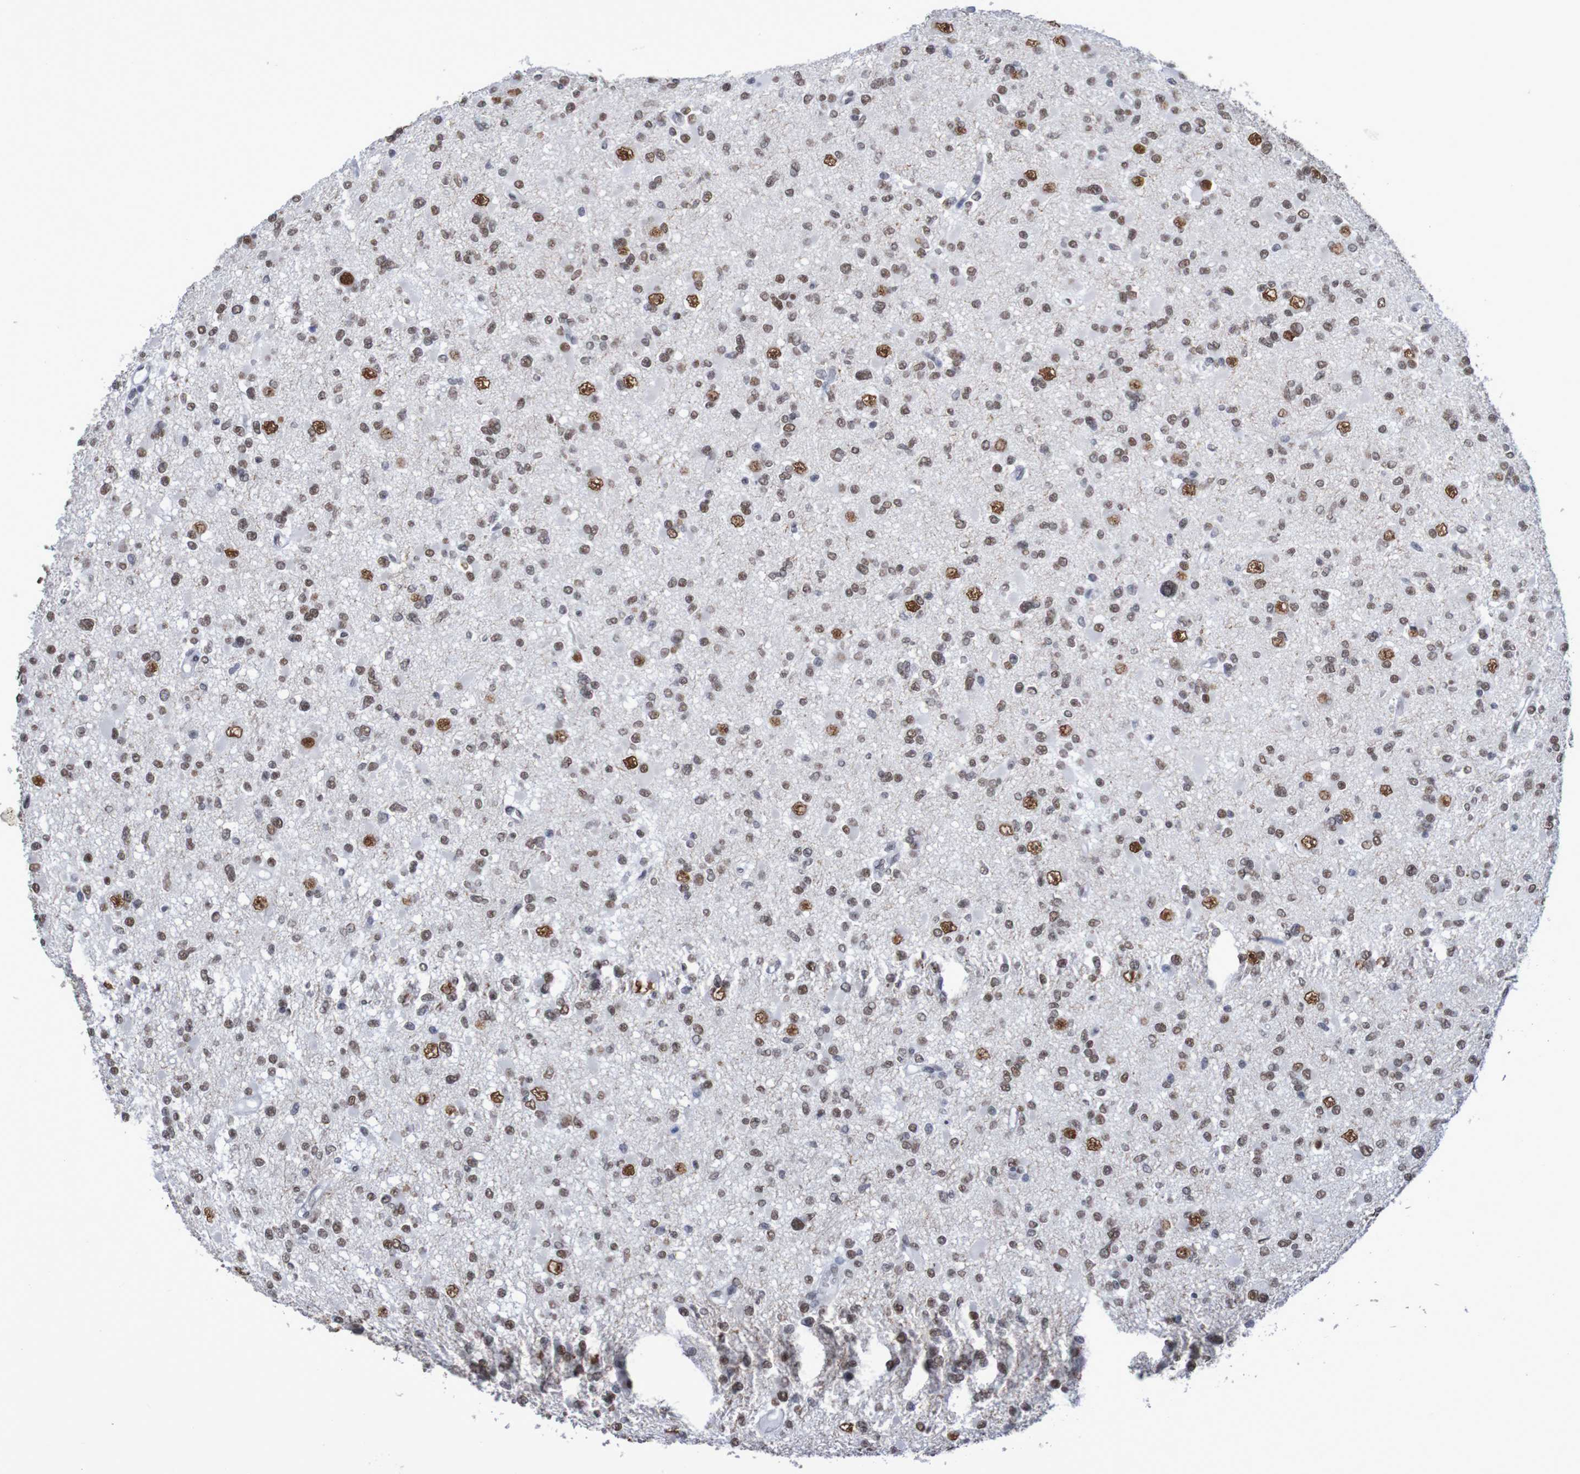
{"staining": {"intensity": "strong", "quantity": ">75%", "location": "nuclear"}, "tissue": "glioma", "cell_type": "Tumor cells", "image_type": "cancer", "snomed": [{"axis": "morphology", "description": "Glioma, malignant, Low grade"}, {"axis": "topography", "description": "Brain"}], "caption": "Tumor cells demonstrate high levels of strong nuclear positivity in approximately >75% of cells in low-grade glioma (malignant).", "gene": "MRTFB", "patient": {"sex": "female", "age": 22}}